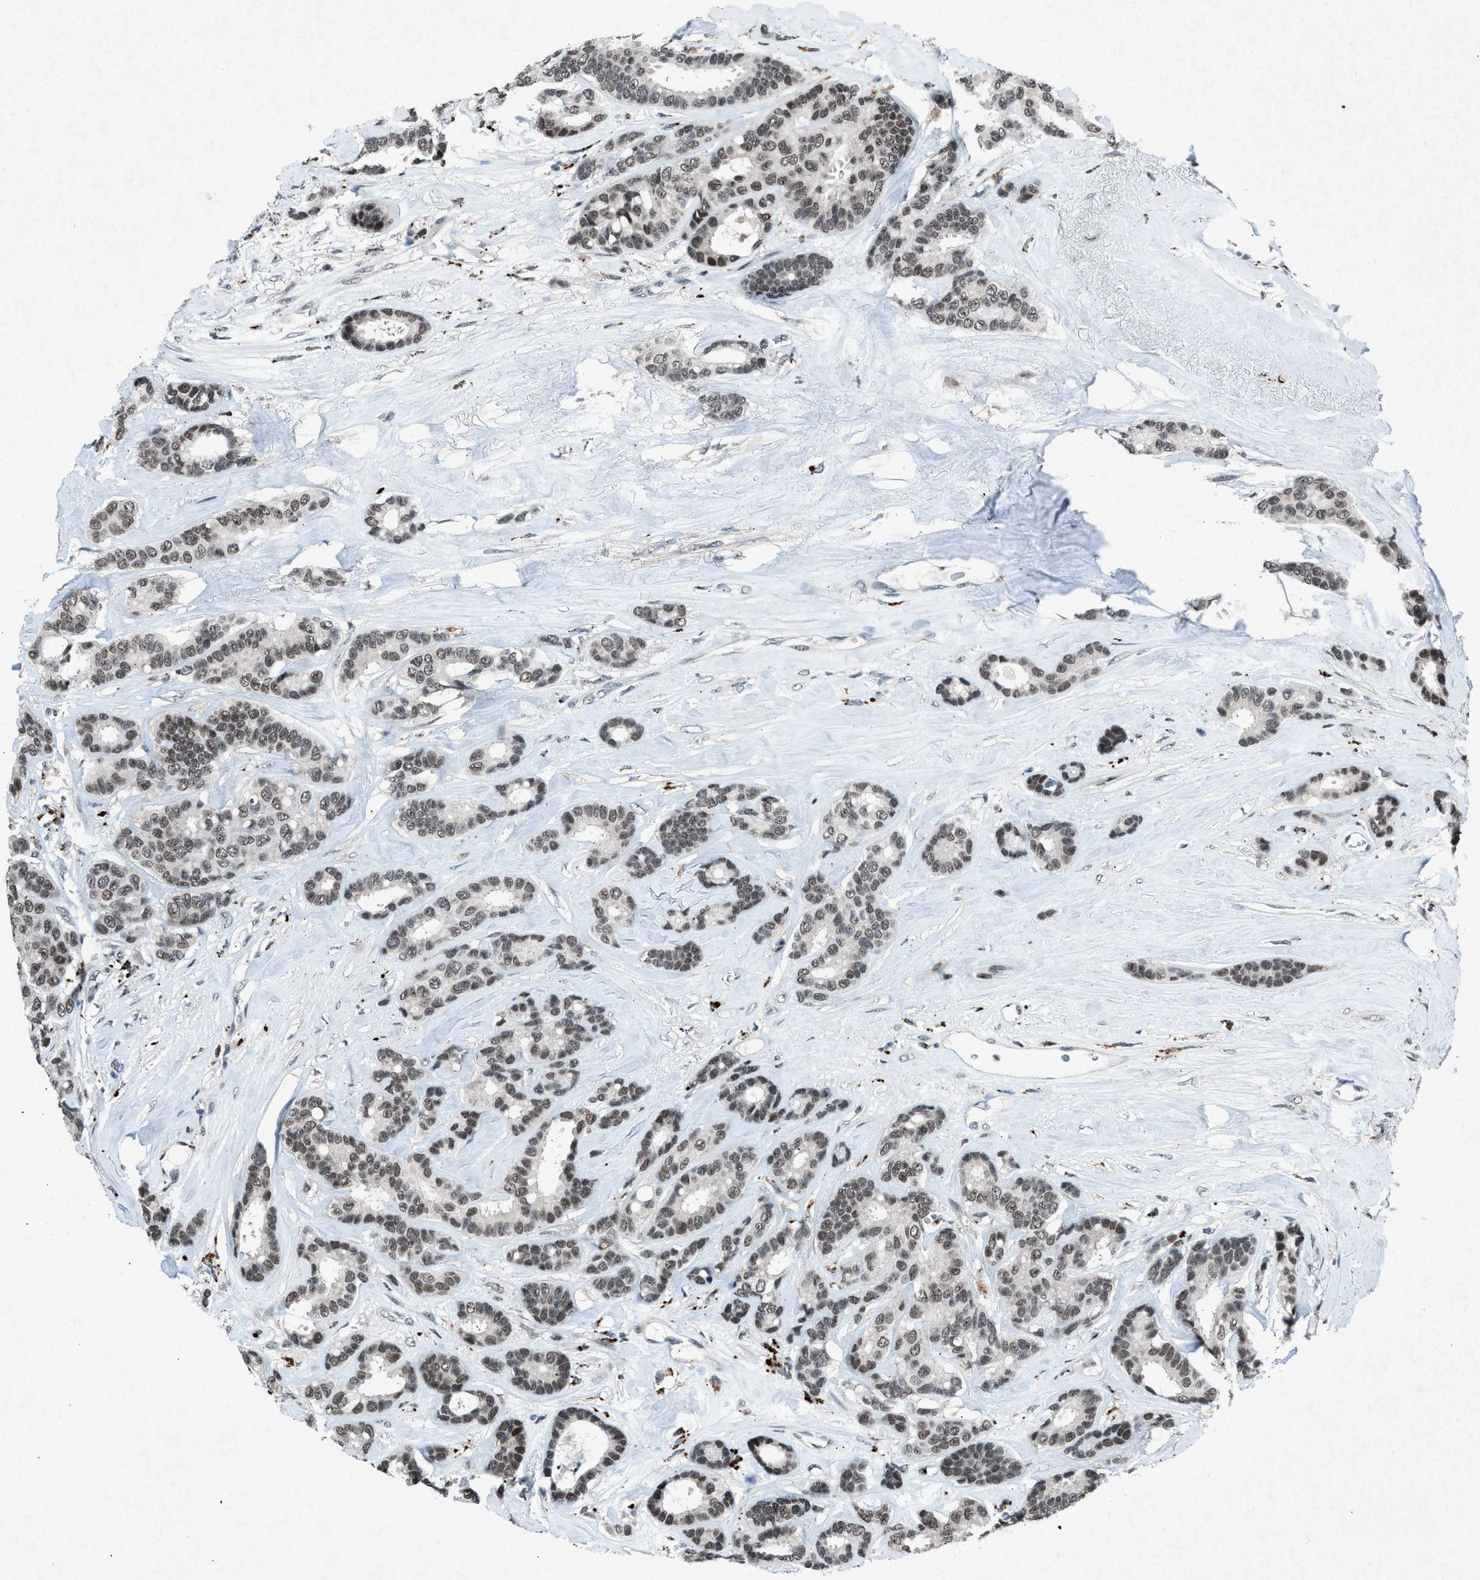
{"staining": {"intensity": "moderate", "quantity": ">75%", "location": "nuclear"}, "tissue": "breast cancer", "cell_type": "Tumor cells", "image_type": "cancer", "snomed": [{"axis": "morphology", "description": "Duct carcinoma"}, {"axis": "topography", "description": "Breast"}], "caption": "High-power microscopy captured an IHC histopathology image of intraductal carcinoma (breast), revealing moderate nuclear staining in approximately >75% of tumor cells.", "gene": "ADCY1", "patient": {"sex": "female", "age": 87}}